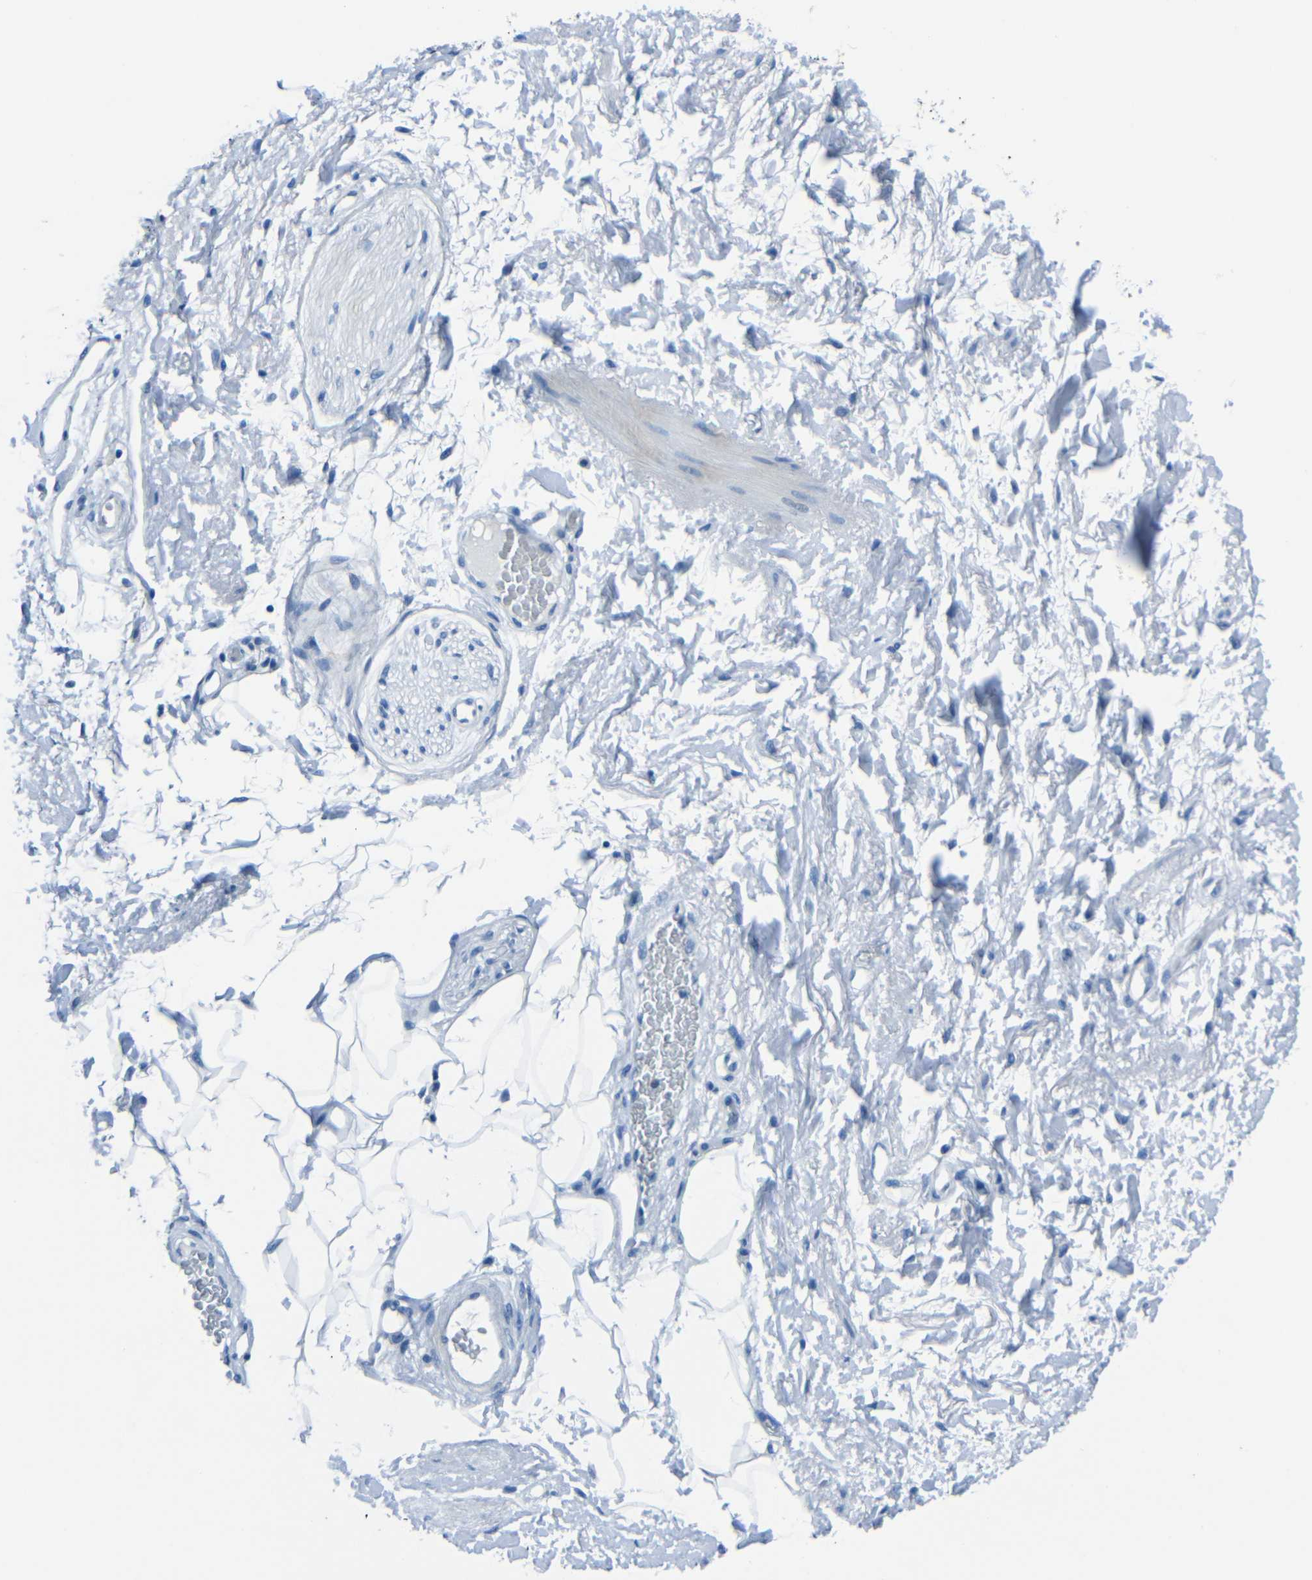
{"staining": {"intensity": "negative", "quantity": "none", "location": "none"}, "tissue": "adipose tissue", "cell_type": "Adipocytes", "image_type": "normal", "snomed": [{"axis": "morphology", "description": "Normal tissue, NOS"}, {"axis": "topography", "description": "Soft tissue"}, {"axis": "topography", "description": "Peripheral nerve tissue"}], "caption": "Immunohistochemical staining of benign human adipose tissue demonstrates no significant positivity in adipocytes. (Stains: DAB (3,3'-diaminobenzidine) IHC with hematoxylin counter stain, Microscopy: brightfield microscopy at high magnification).", "gene": "FBN2", "patient": {"sex": "female", "age": 71}}